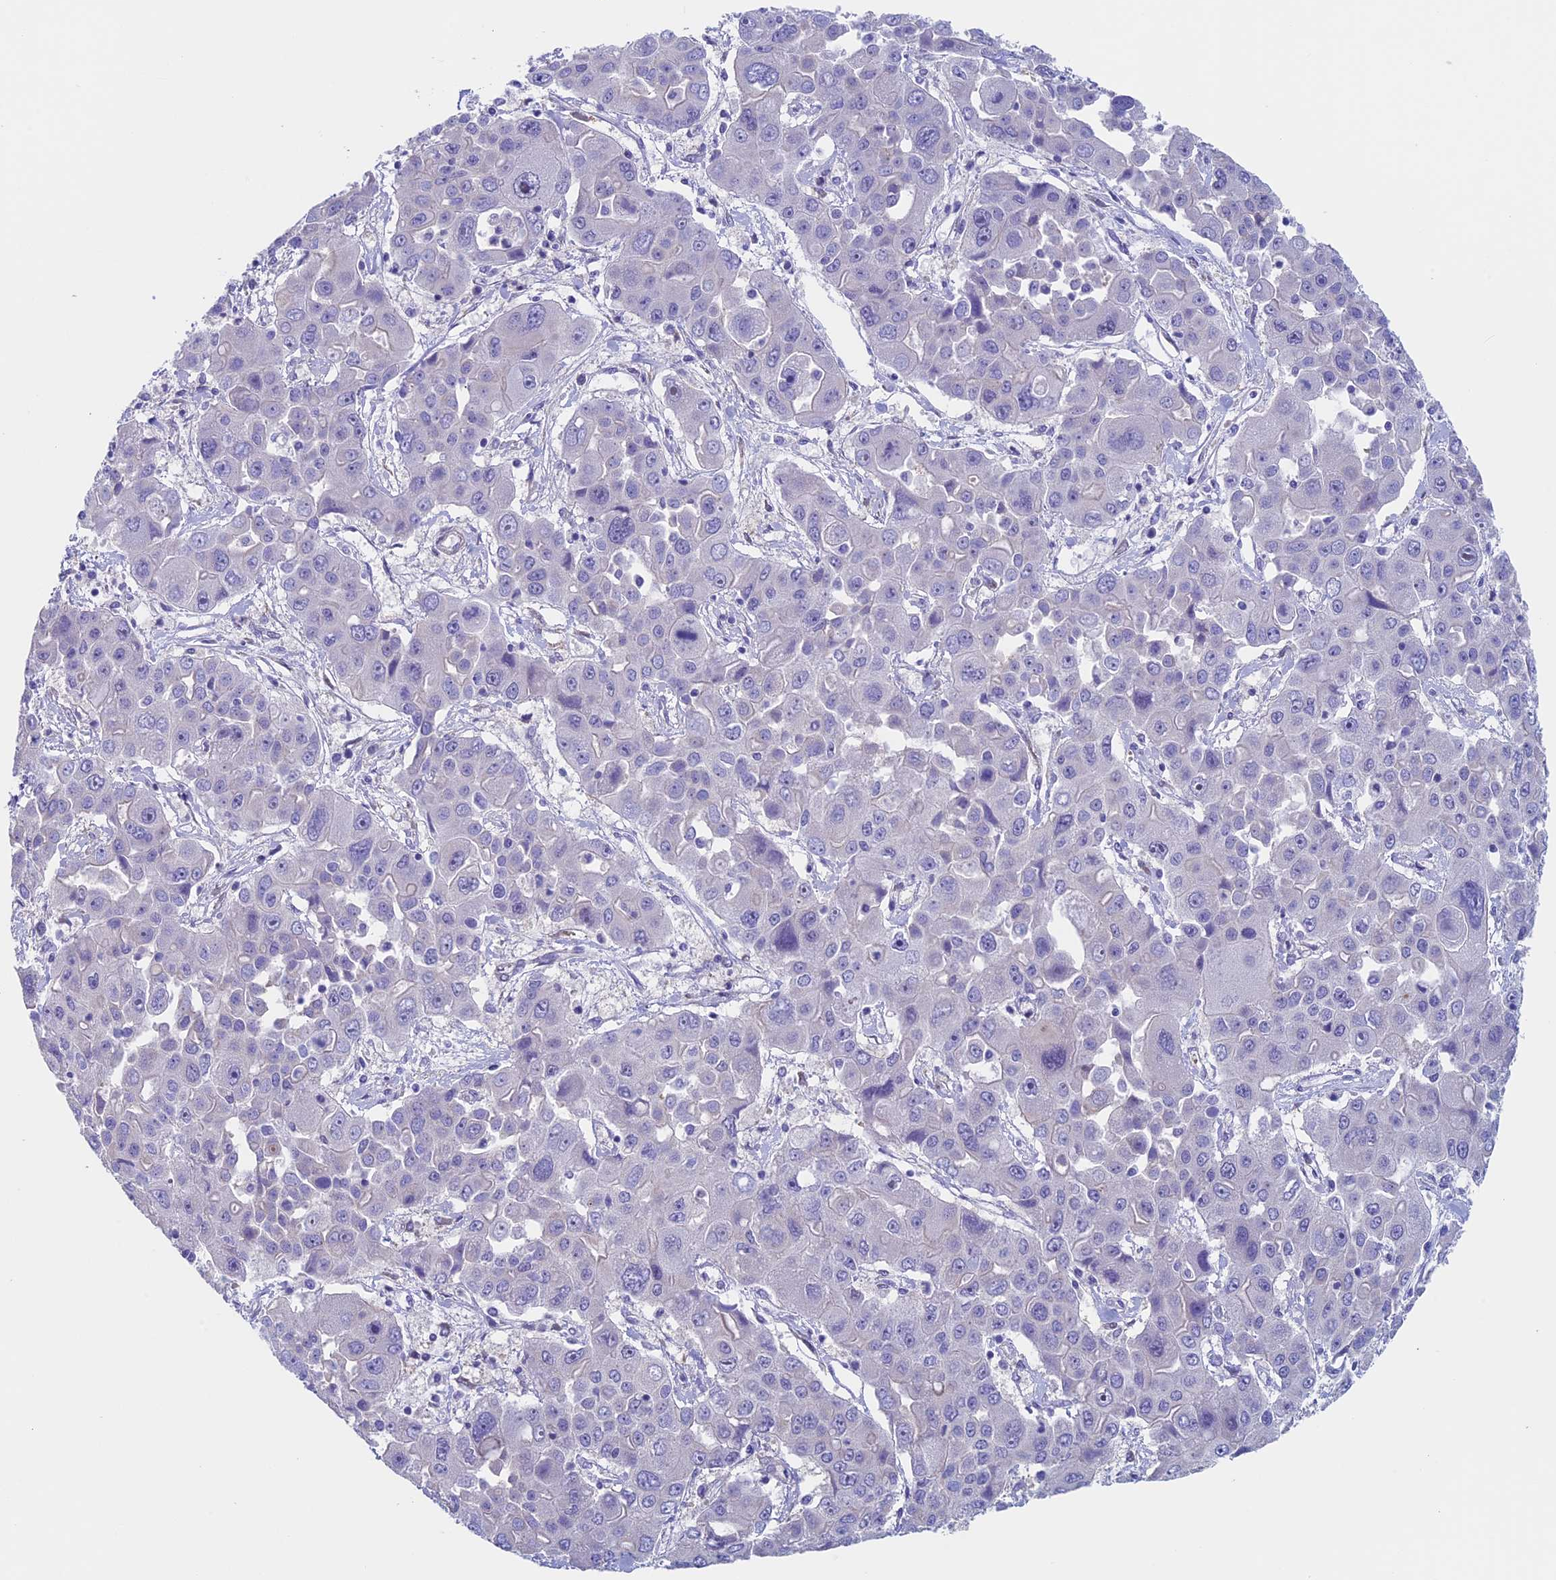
{"staining": {"intensity": "negative", "quantity": "none", "location": "none"}, "tissue": "liver cancer", "cell_type": "Tumor cells", "image_type": "cancer", "snomed": [{"axis": "morphology", "description": "Cholangiocarcinoma"}, {"axis": "topography", "description": "Liver"}], "caption": "A histopathology image of liver cholangiocarcinoma stained for a protein demonstrates no brown staining in tumor cells.", "gene": "ADH7", "patient": {"sex": "male", "age": 67}}